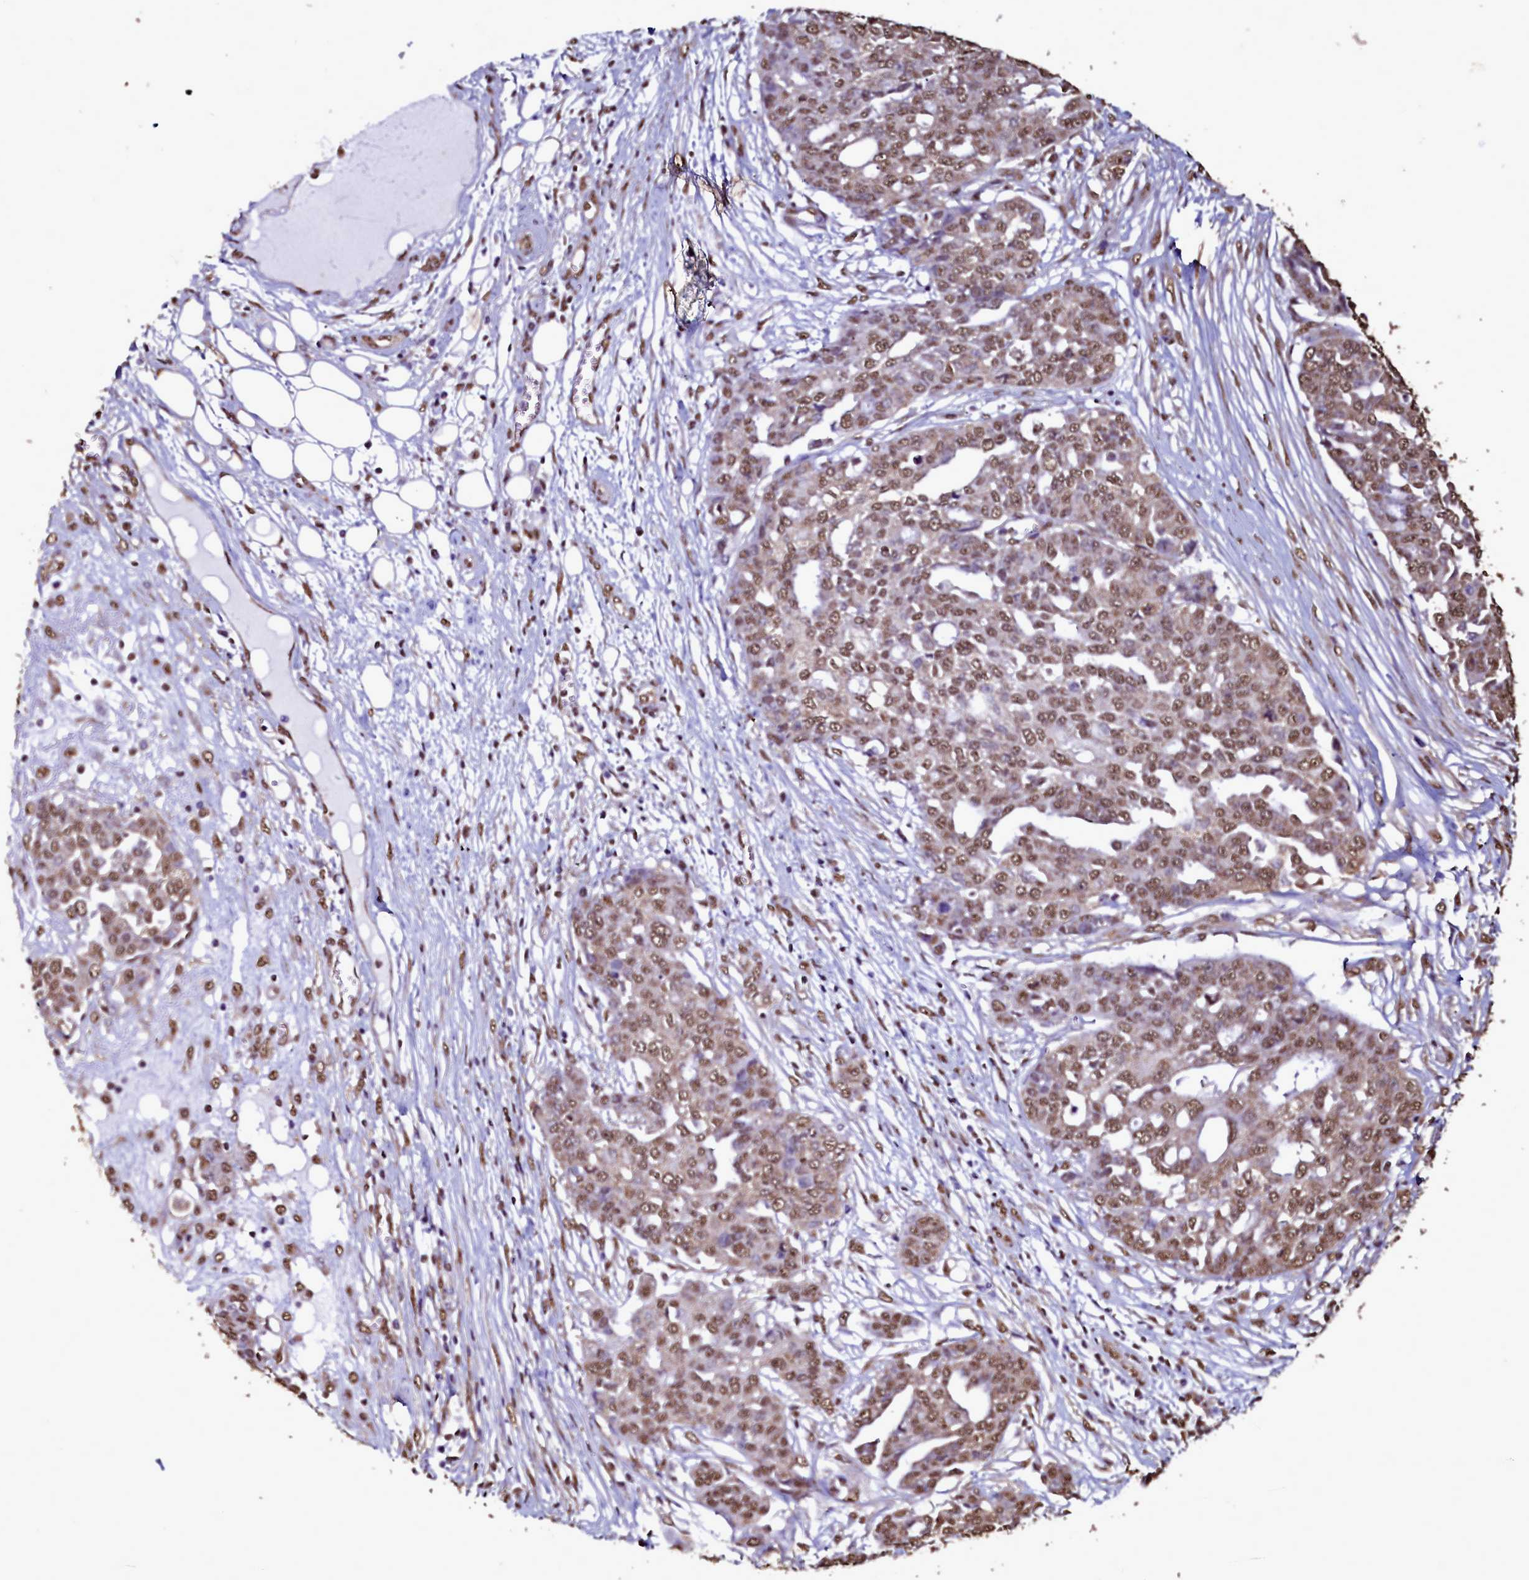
{"staining": {"intensity": "moderate", "quantity": ">75%", "location": "nuclear"}, "tissue": "ovarian cancer", "cell_type": "Tumor cells", "image_type": "cancer", "snomed": [{"axis": "morphology", "description": "Cystadenocarcinoma, serous, NOS"}, {"axis": "topography", "description": "Soft tissue"}, {"axis": "topography", "description": "Ovary"}], "caption": "This is an image of IHC staining of ovarian cancer (serous cystadenocarcinoma), which shows moderate expression in the nuclear of tumor cells.", "gene": "TRIP6", "patient": {"sex": "female", "age": 57}}